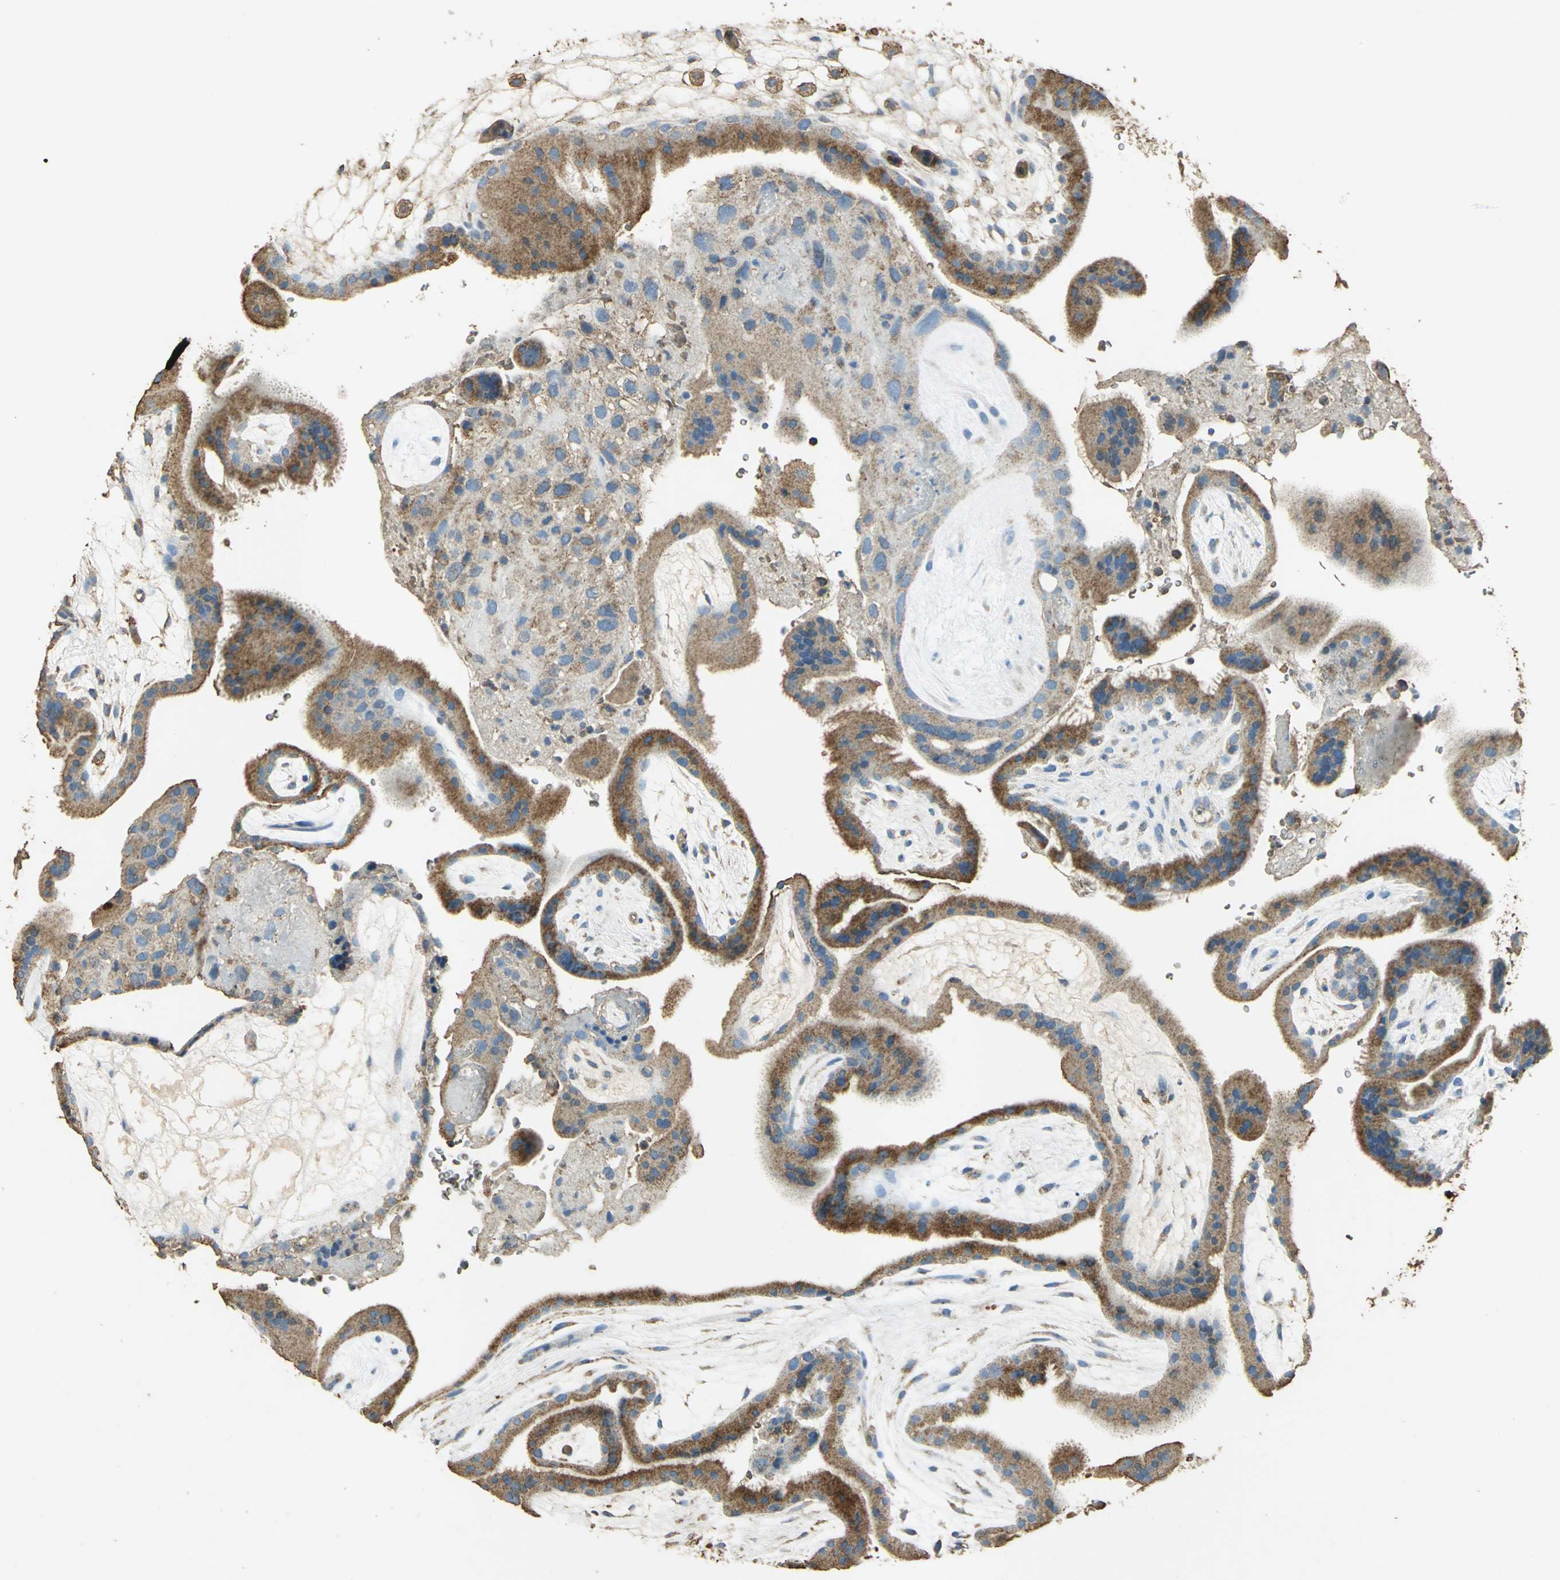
{"staining": {"intensity": "weak", "quantity": ">75%", "location": "cytoplasmic/membranous"}, "tissue": "placenta", "cell_type": "Decidual cells", "image_type": "normal", "snomed": [{"axis": "morphology", "description": "Normal tissue, NOS"}, {"axis": "topography", "description": "Placenta"}], "caption": "Immunohistochemistry photomicrograph of unremarkable human placenta stained for a protein (brown), which shows low levels of weak cytoplasmic/membranous staining in about >75% of decidual cells.", "gene": "TRAPPC2", "patient": {"sex": "female", "age": 19}}